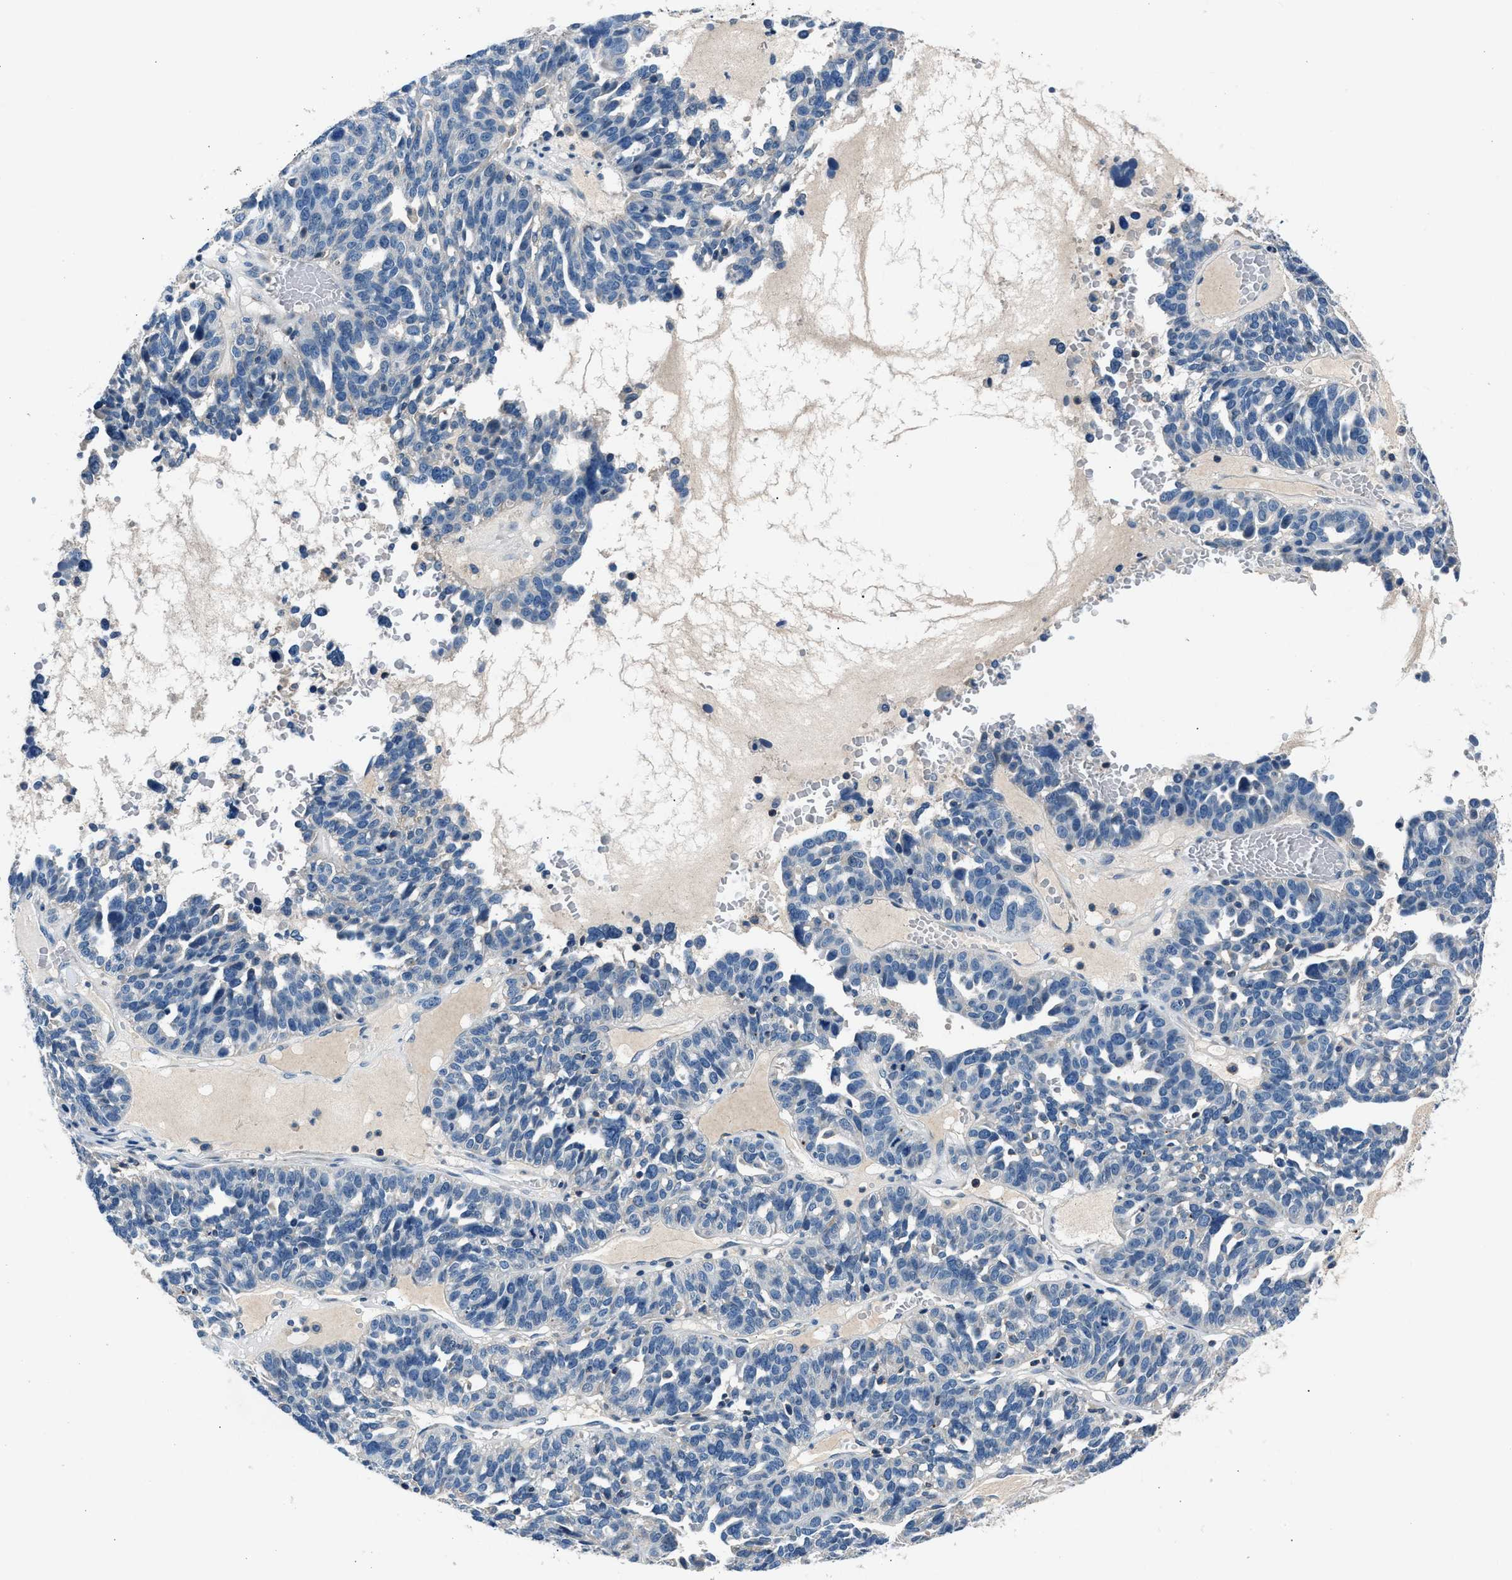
{"staining": {"intensity": "negative", "quantity": "none", "location": "none"}, "tissue": "ovarian cancer", "cell_type": "Tumor cells", "image_type": "cancer", "snomed": [{"axis": "morphology", "description": "Cystadenocarcinoma, serous, NOS"}, {"axis": "topography", "description": "Ovary"}], "caption": "Tumor cells show no significant protein staining in ovarian cancer. (DAB (3,3'-diaminobenzidine) immunohistochemistry, high magnification).", "gene": "DENND6B", "patient": {"sex": "female", "age": 59}}